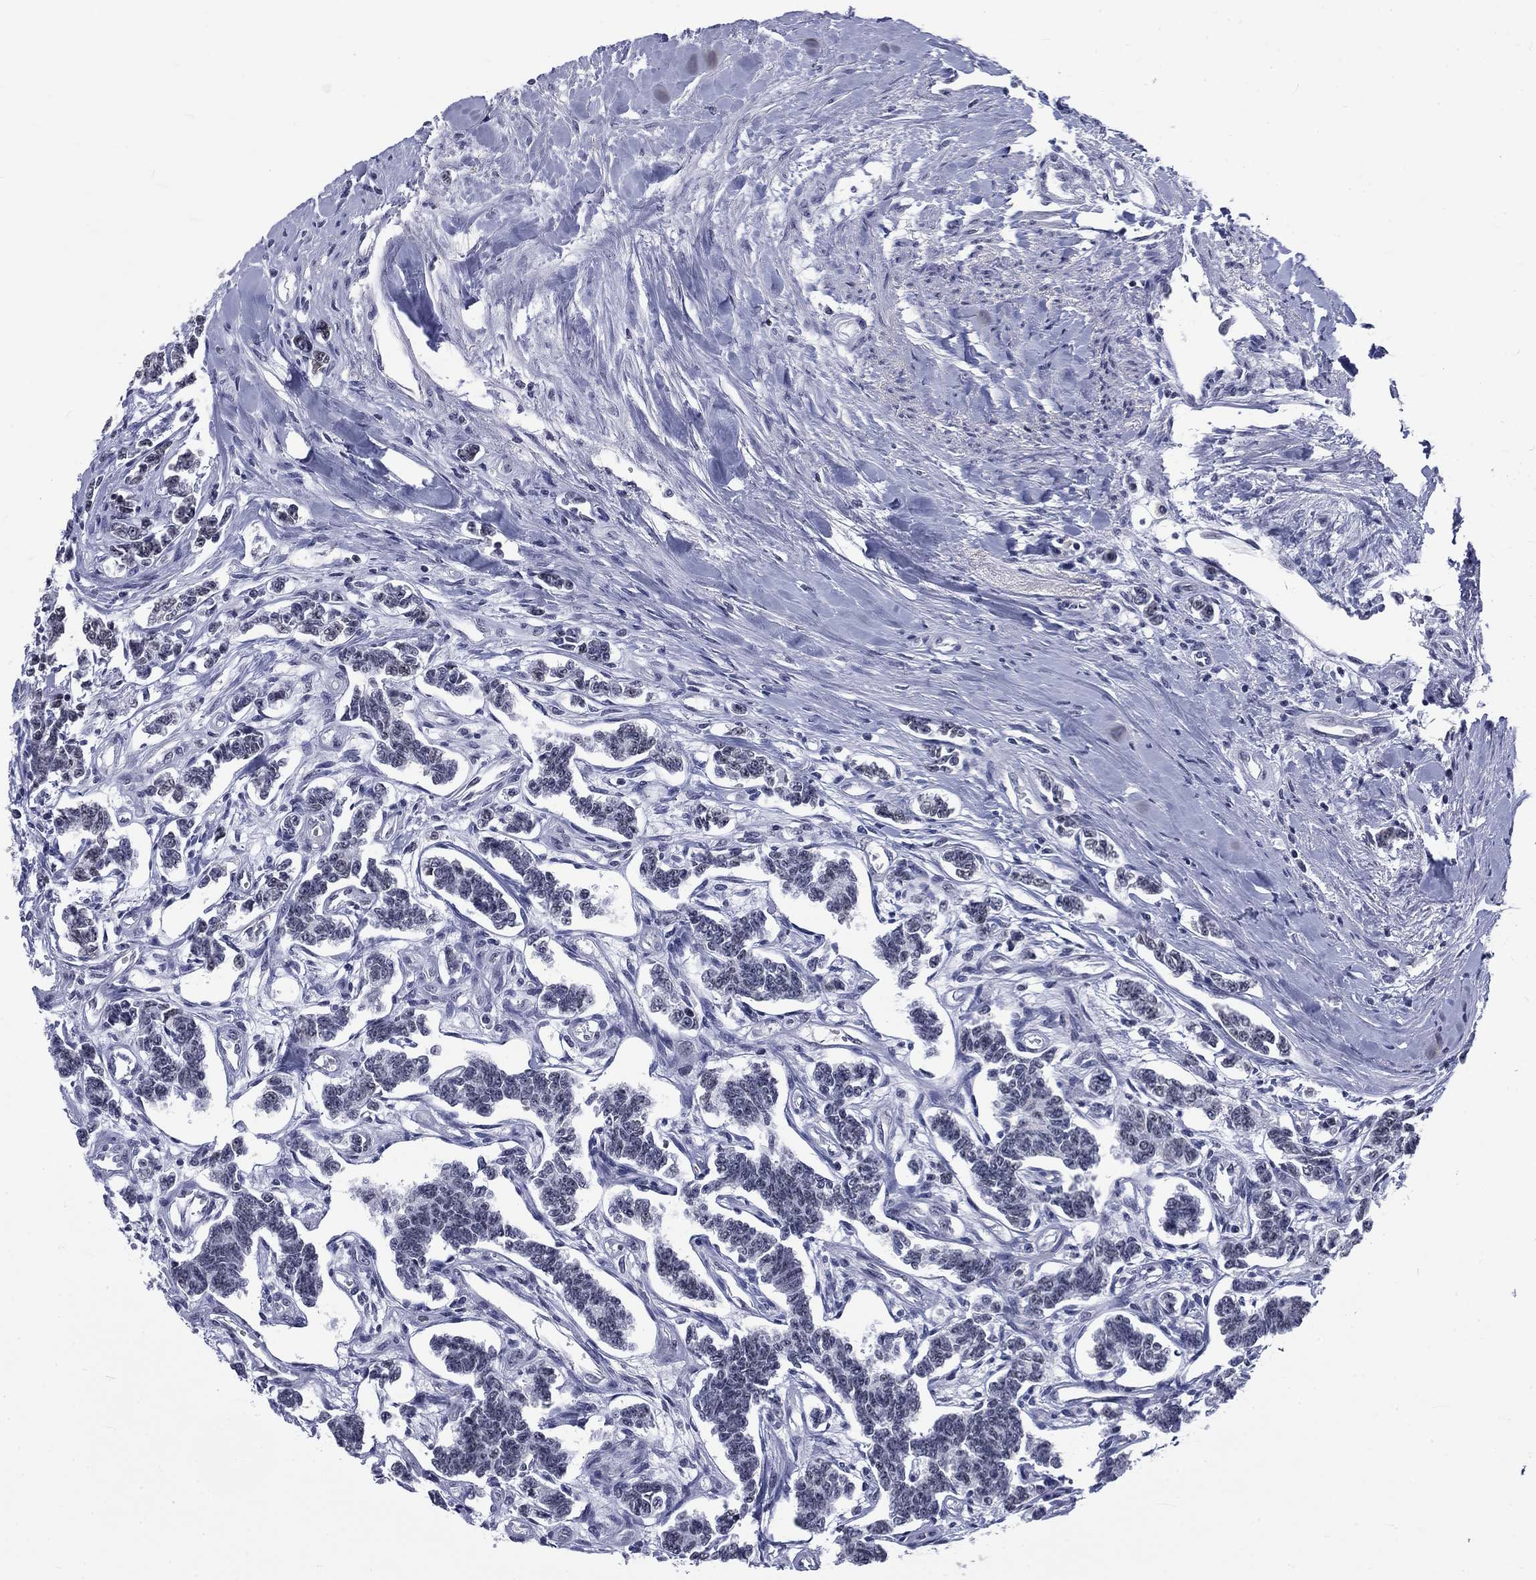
{"staining": {"intensity": "negative", "quantity": "none", "location": "none"}, "tissue": "carcinoid", "cell_type": "Tumor cells", "image_type": "cancer", "snomed": [{"axis": "morphology", "description": "Carcinoid, malignant, NOS"}, {"axis": "topography", "description": "Kidney"}], "caption": "Carcinoid stained for a protein using IHC reveals no positivity tumor cells.", "gene": "CSRNP3", "patient": {"sex": "female", "age": 41}}